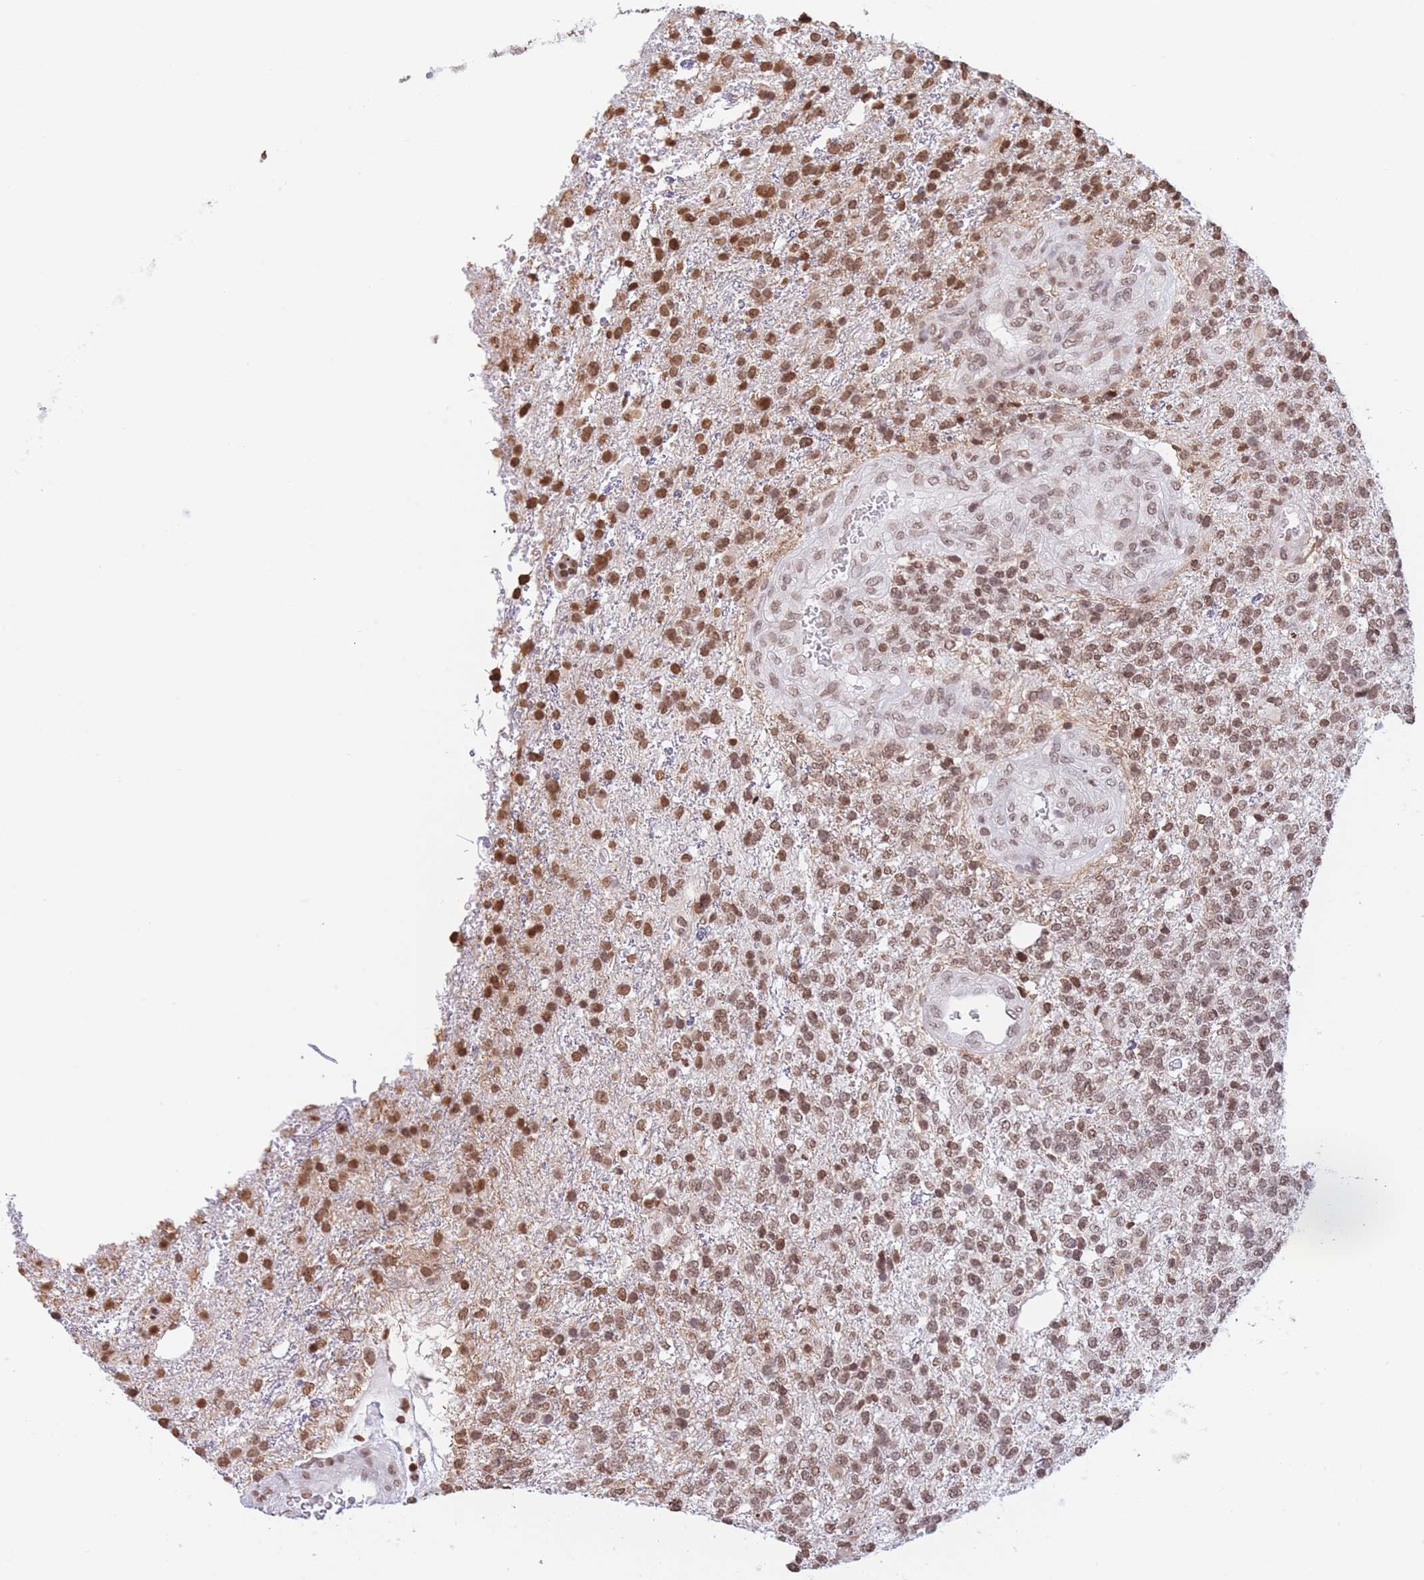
{"staining": {"intensity": "moderate", "quantity": ">75%", "location": "nuclear"}, "tissue": "glioma", "cell_type": "Tumor cells", "image_type": "cancer", "snomed": [{"axis": "morphology", "description": "Glioma, malignant, High grade"}, {"axis": "topography", "description": "Brain"}], "caption": "This photomicrograph shows immunohistochemistry staining of human glioma, with medium moderate nuclear positivity in approximately >75% of tumor cells.", "gene": "H2BC11", "patient": {"sex": "male", "age": 56}}